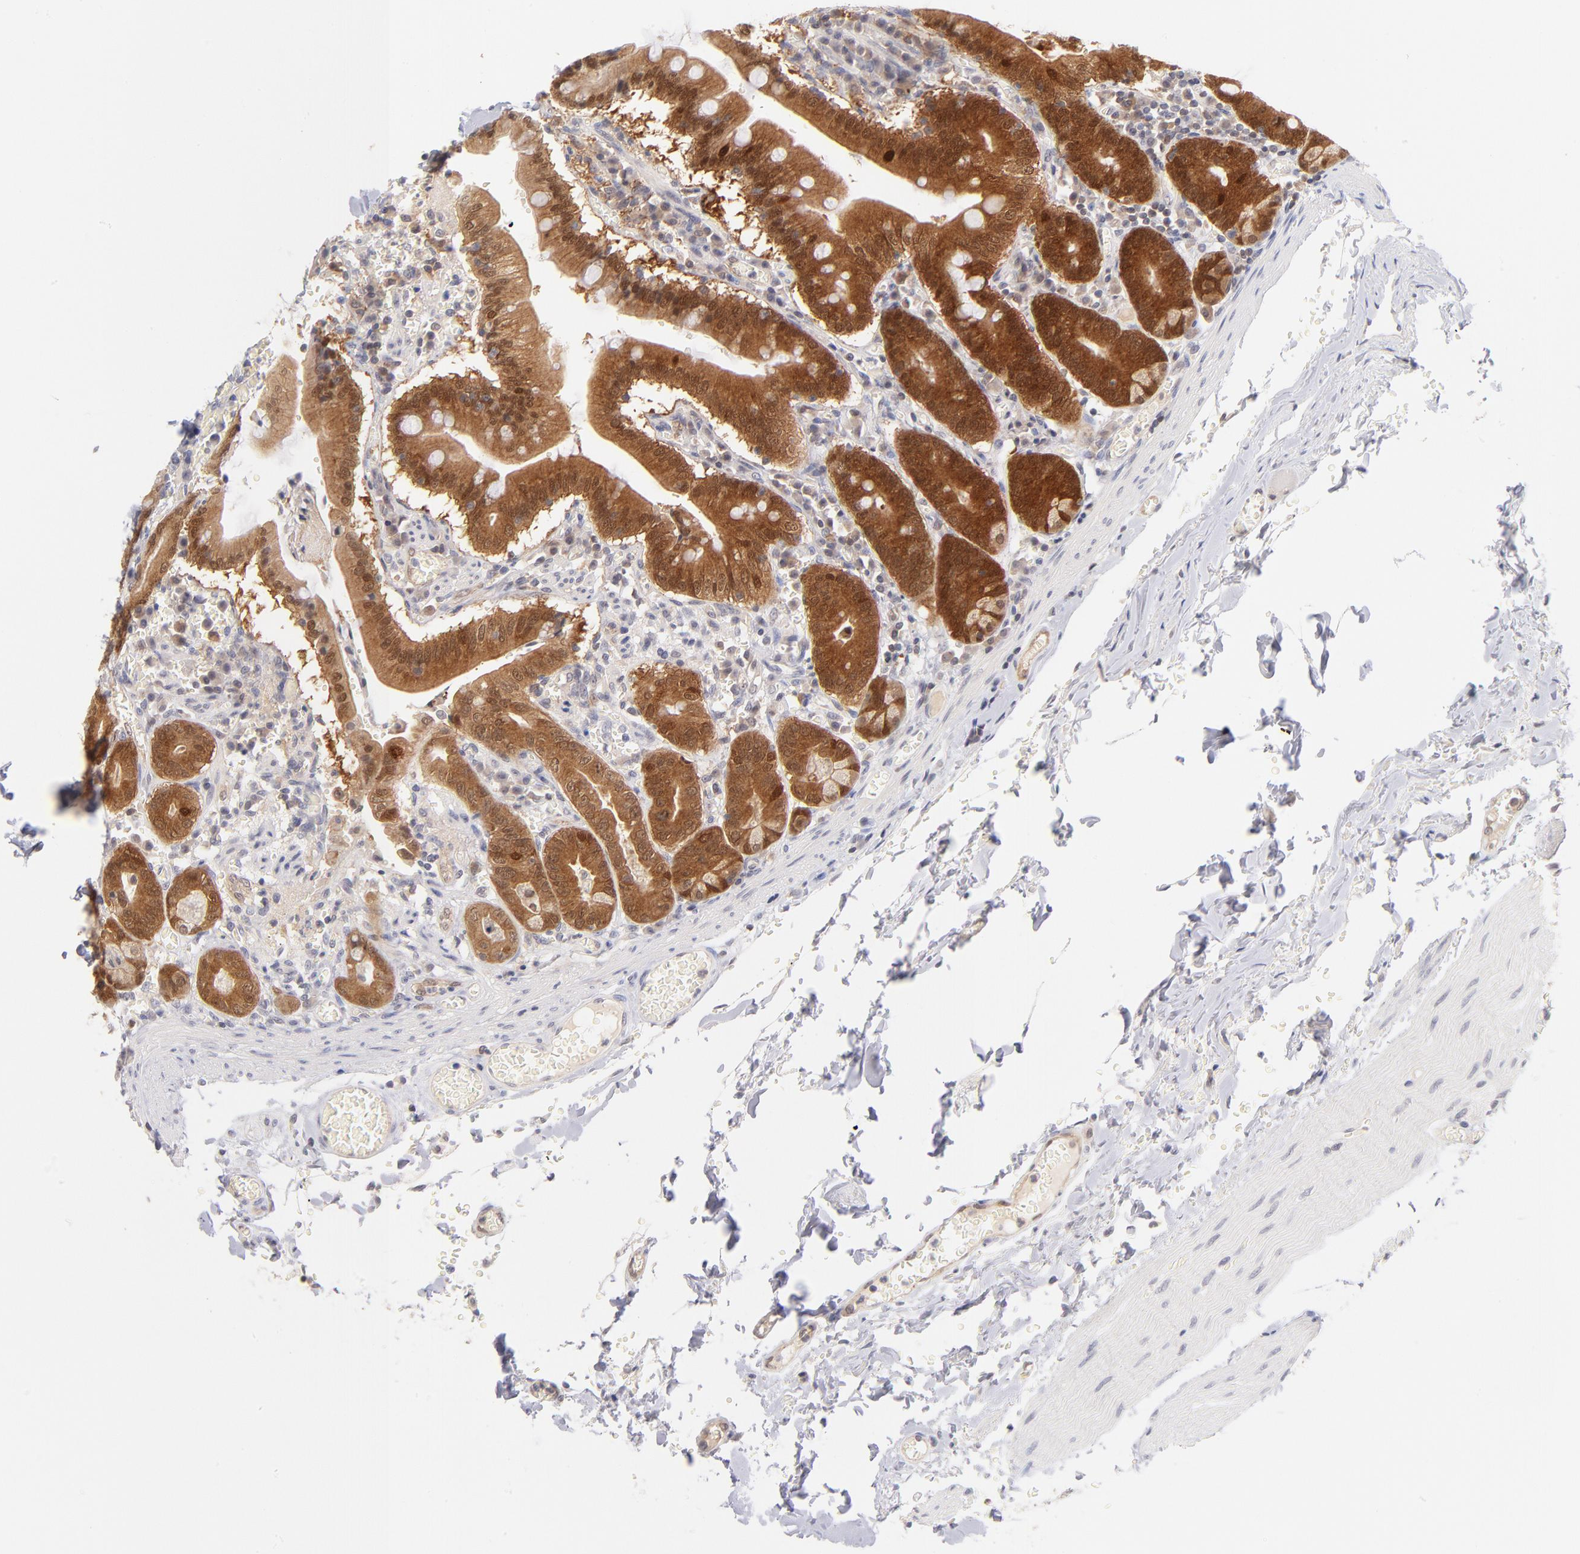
{"staining": {"intensity": "strong", "quantity": ">75%", "location": "cytoplasmic/membranous,nuclear"}, "tissue": "small intestine", "cell_type": "Glandular cells", "image_type": "normal", "snomed": [{"axis": "morphology", "description": "Normal tissue, NOS"}, {"axis": "topography", "description": "Small intestine"}], "caption": "A micrograph showing strong cytoplasmic/membranous,nuclear positivity in about >75% of glandular cells in unremarkable small intestine, as visualized by brown immunohistochemical staining.", "gene": "CASP6", "patient": {"sex": "male", "age": 71}}